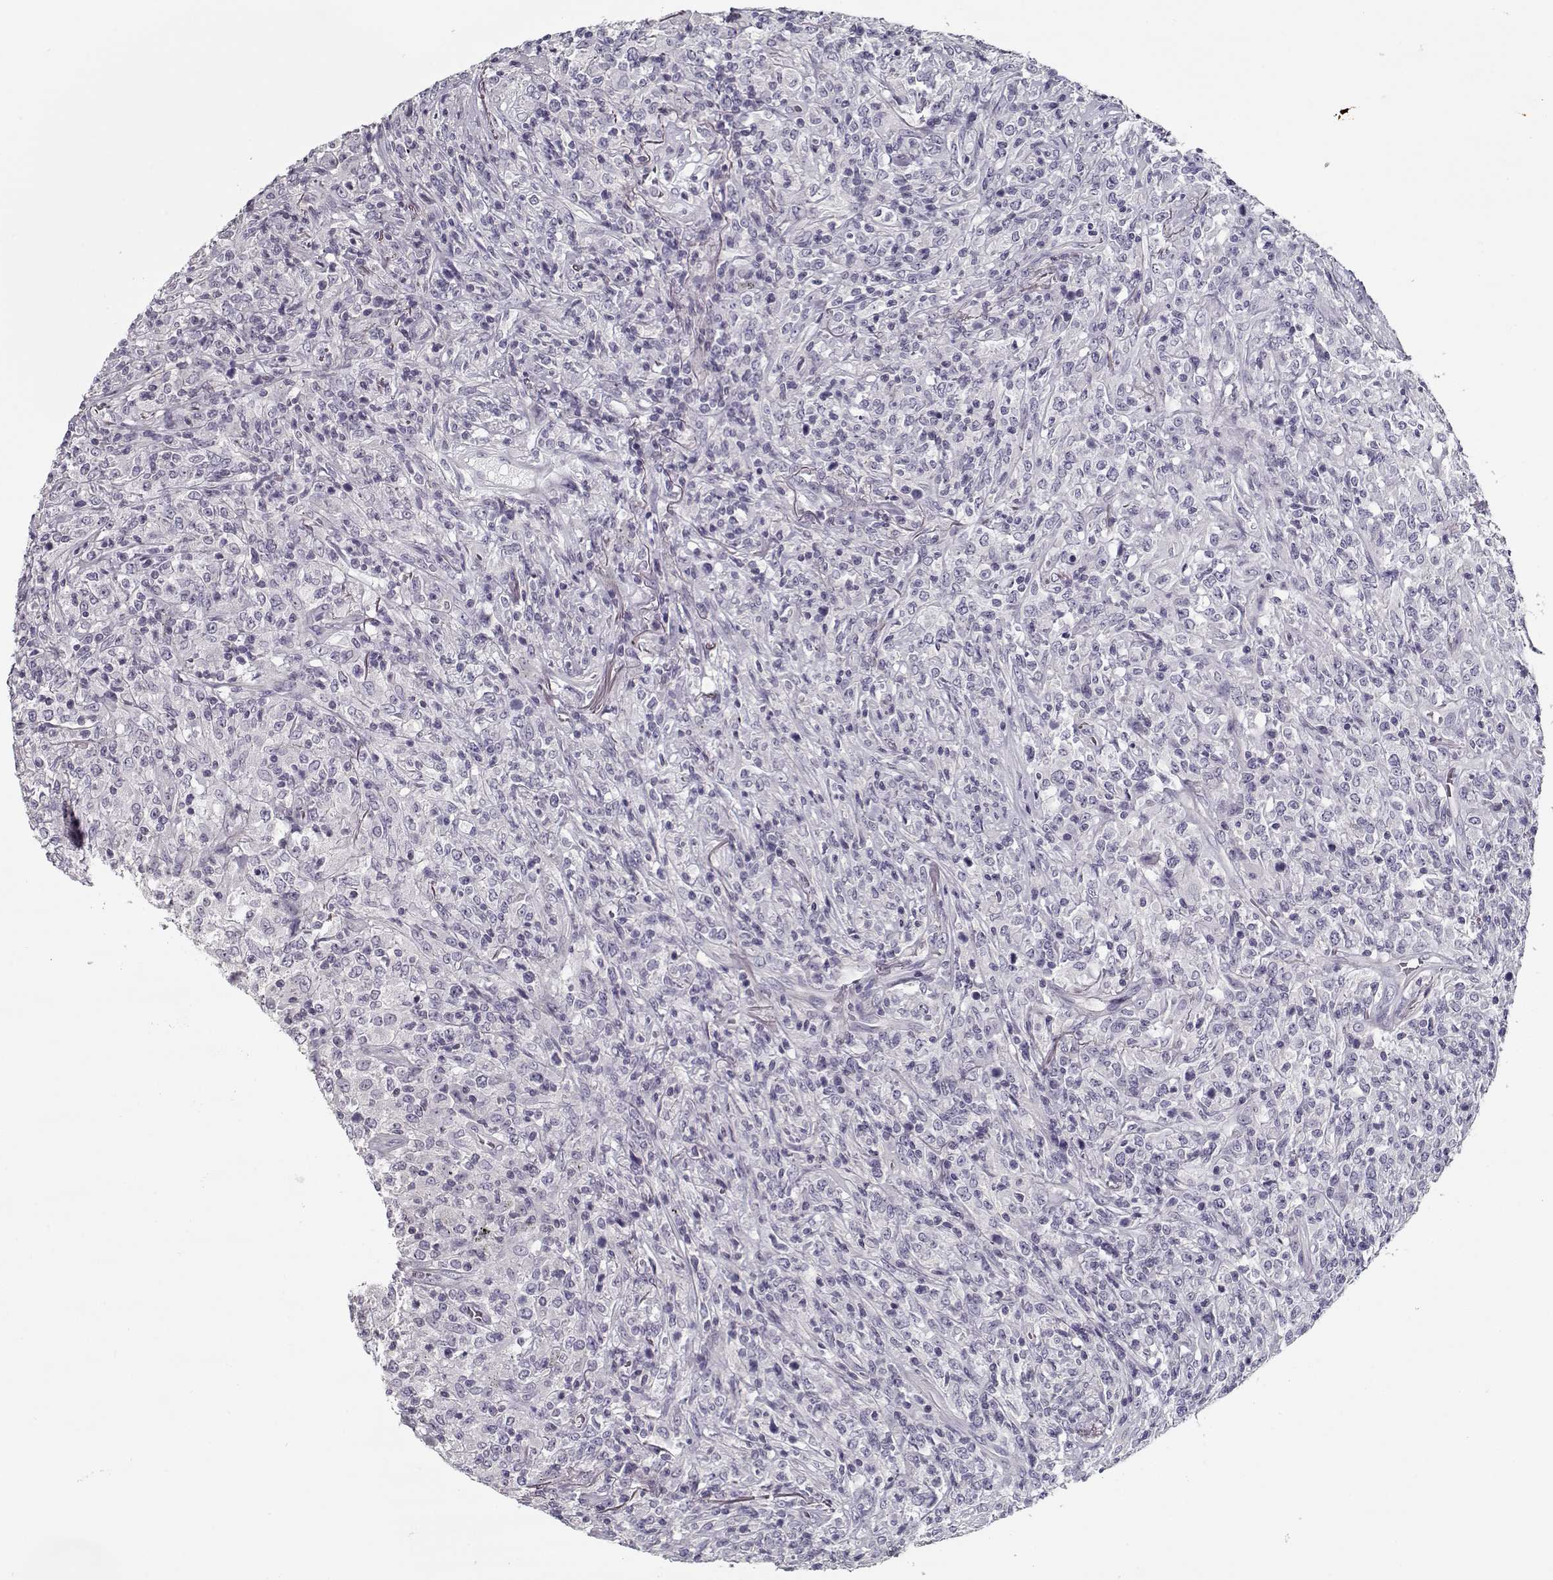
{"staining": {"intensity": "negative", "quantity": "none", "location": "none"}, "tissue": "lymphoma", "cell_type": "Tumor cells", "image_type": "cancer", "snomed": [{"axis": "morphology", "description": "Malignant lymphoma, non-Hodgkin's type, High grade"}, {"axis": "topography", "description": "Lung"}], "caption": "Immunohistochemical staining of human lymphoma shows no significant staining in tumor cells.", "gene": "CCDC136", "patient": {"sex": "male", "age": 79}}